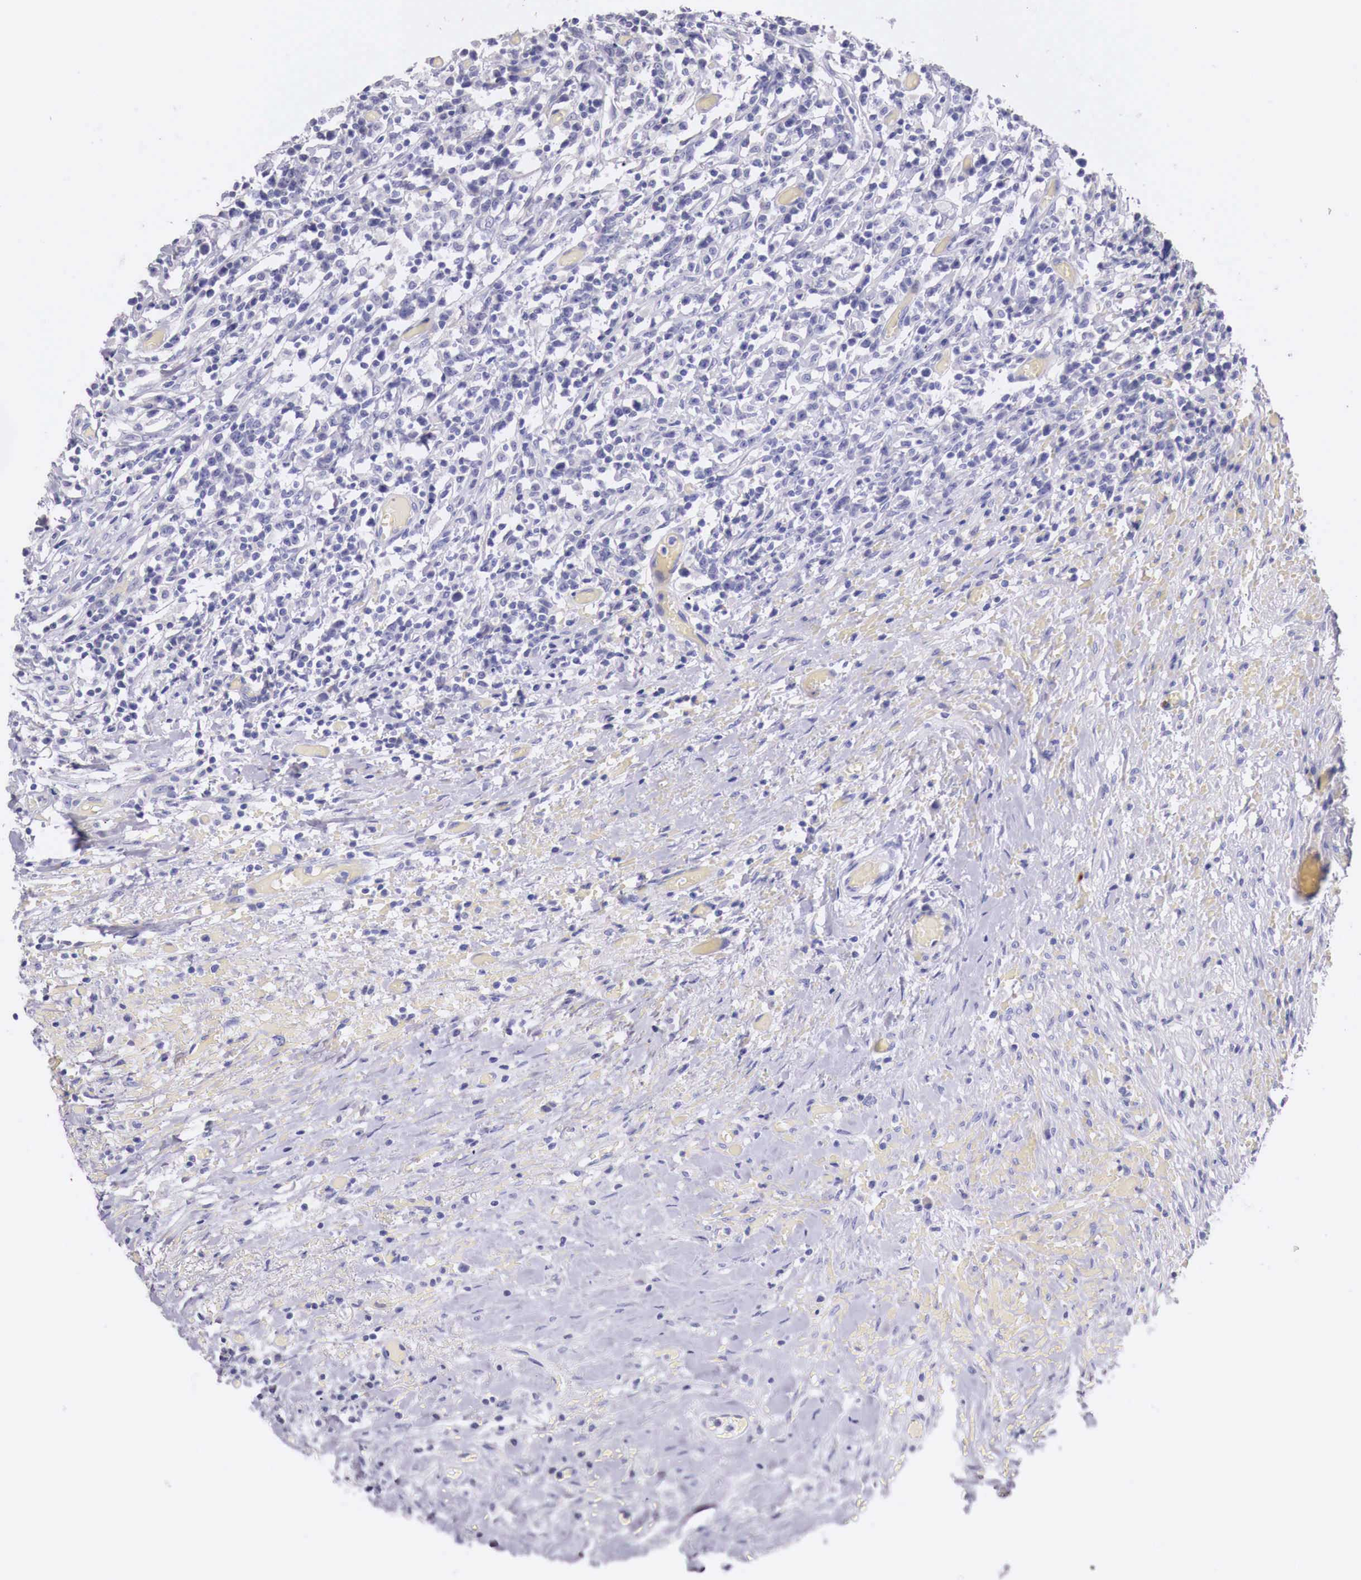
{"staining": {"intensity": "negative", "quantity": "none", "location": "none"}, "tissue": "lymphoma", "cell_type": "Tumor cells", "image_type": "cancer", "snomed": [{"axis": "morphology", "description": "Malignant lymphoma, non-Hodgkin's type, High grade"}, {"axis": "topography", "description": "Colon"}], "caption": "High magnification brightfield microscopy of high-grade malignant lymphoma, non-Hodgkin's type stained with DAB (brown) and counterstained with hematoxylin (blue): tumor cells show no significant staining.", "gene": "NREP", "patient": {"sex": "male", "age": 82}}